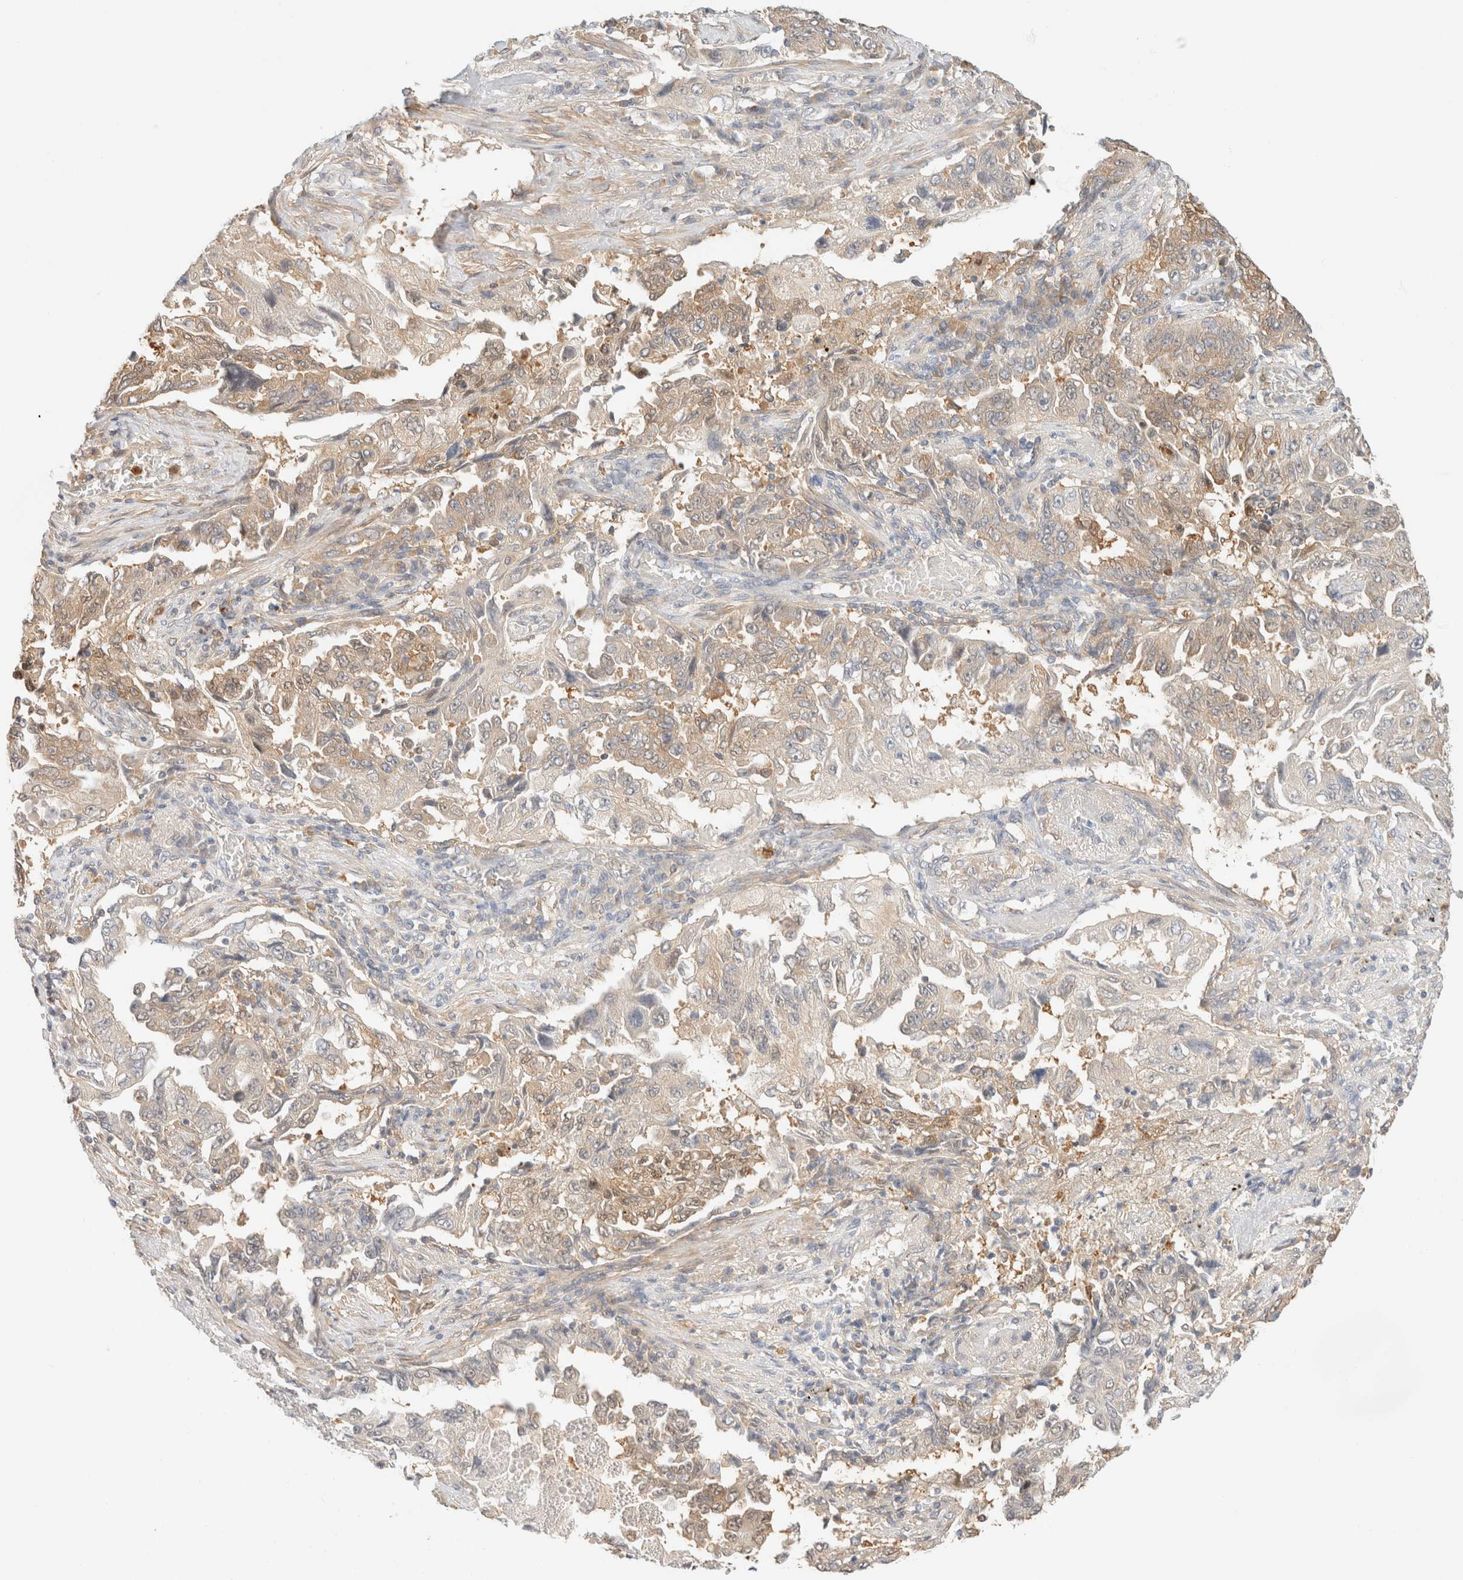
{"staining": {"intensity": "moderate", "quantity": "<25%", "location": "cytoplasmic/membranous"}, "tissue": "lung cancer", "cell_type": "Tumor cells", "image_type": "cancer", "snomed": [{"axis": "morphology", "description": "Adenocarcinoma, NOS"}, {"axis": "topography", "description": "Lung"}], "caption": "Lung cancer was stained to show a protein in brown. There is low levels of moderate cytoplasmic/membranous expression in approximately <25% of tumor cells.", "gene": "GPI", "patient": {"sex": "female", "age": 51}}